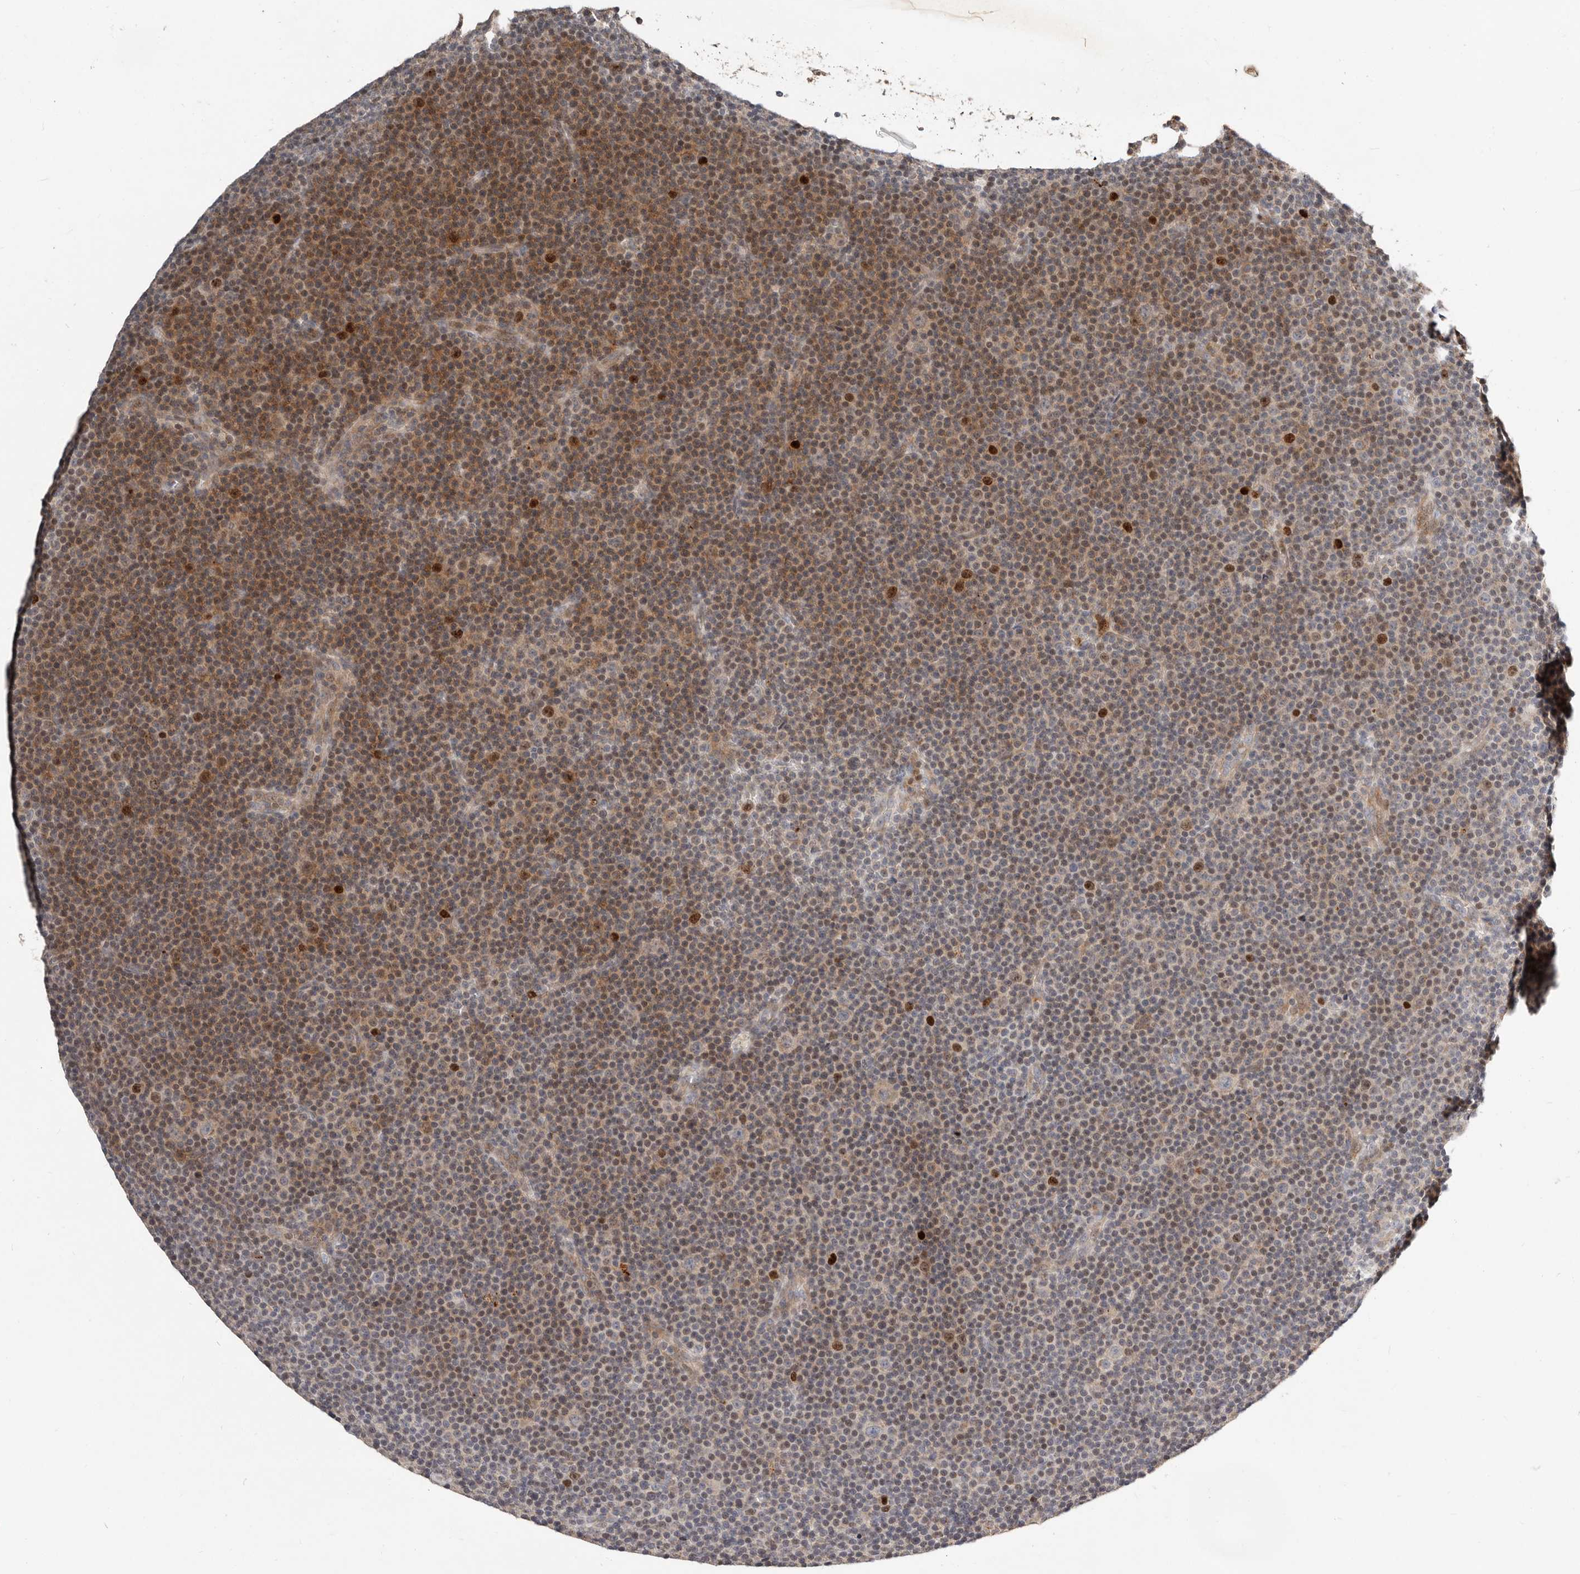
{"staining": {"intensity": "moderate", "quantity": "25%-75%", "location": "cytoplasmic/membranous,nuclear"}, "tissue": "lymphoma", "cell_type": "Tumor cells", "image_type": "cancer", "snomed": [{"axis": "morphology", "description": "Malignant lymphoma, non-Hodgkin's type, Low grade"}, {"axis": "topography", "description": "Lymph node"}], "caption": "Immunohistochemistry photomicrograph of neoplastic tissue: human lymphoma stained using IHC demonstrates medium levels of moderate protein expression localized specifically in the cytoplasmic/membranous and nuclear of tumor cells, appearing as a cytoplasmic/membranous and nuclear brown color.", "gene": "SMYD4", "patient": {"sex": "female", "age": 67}}